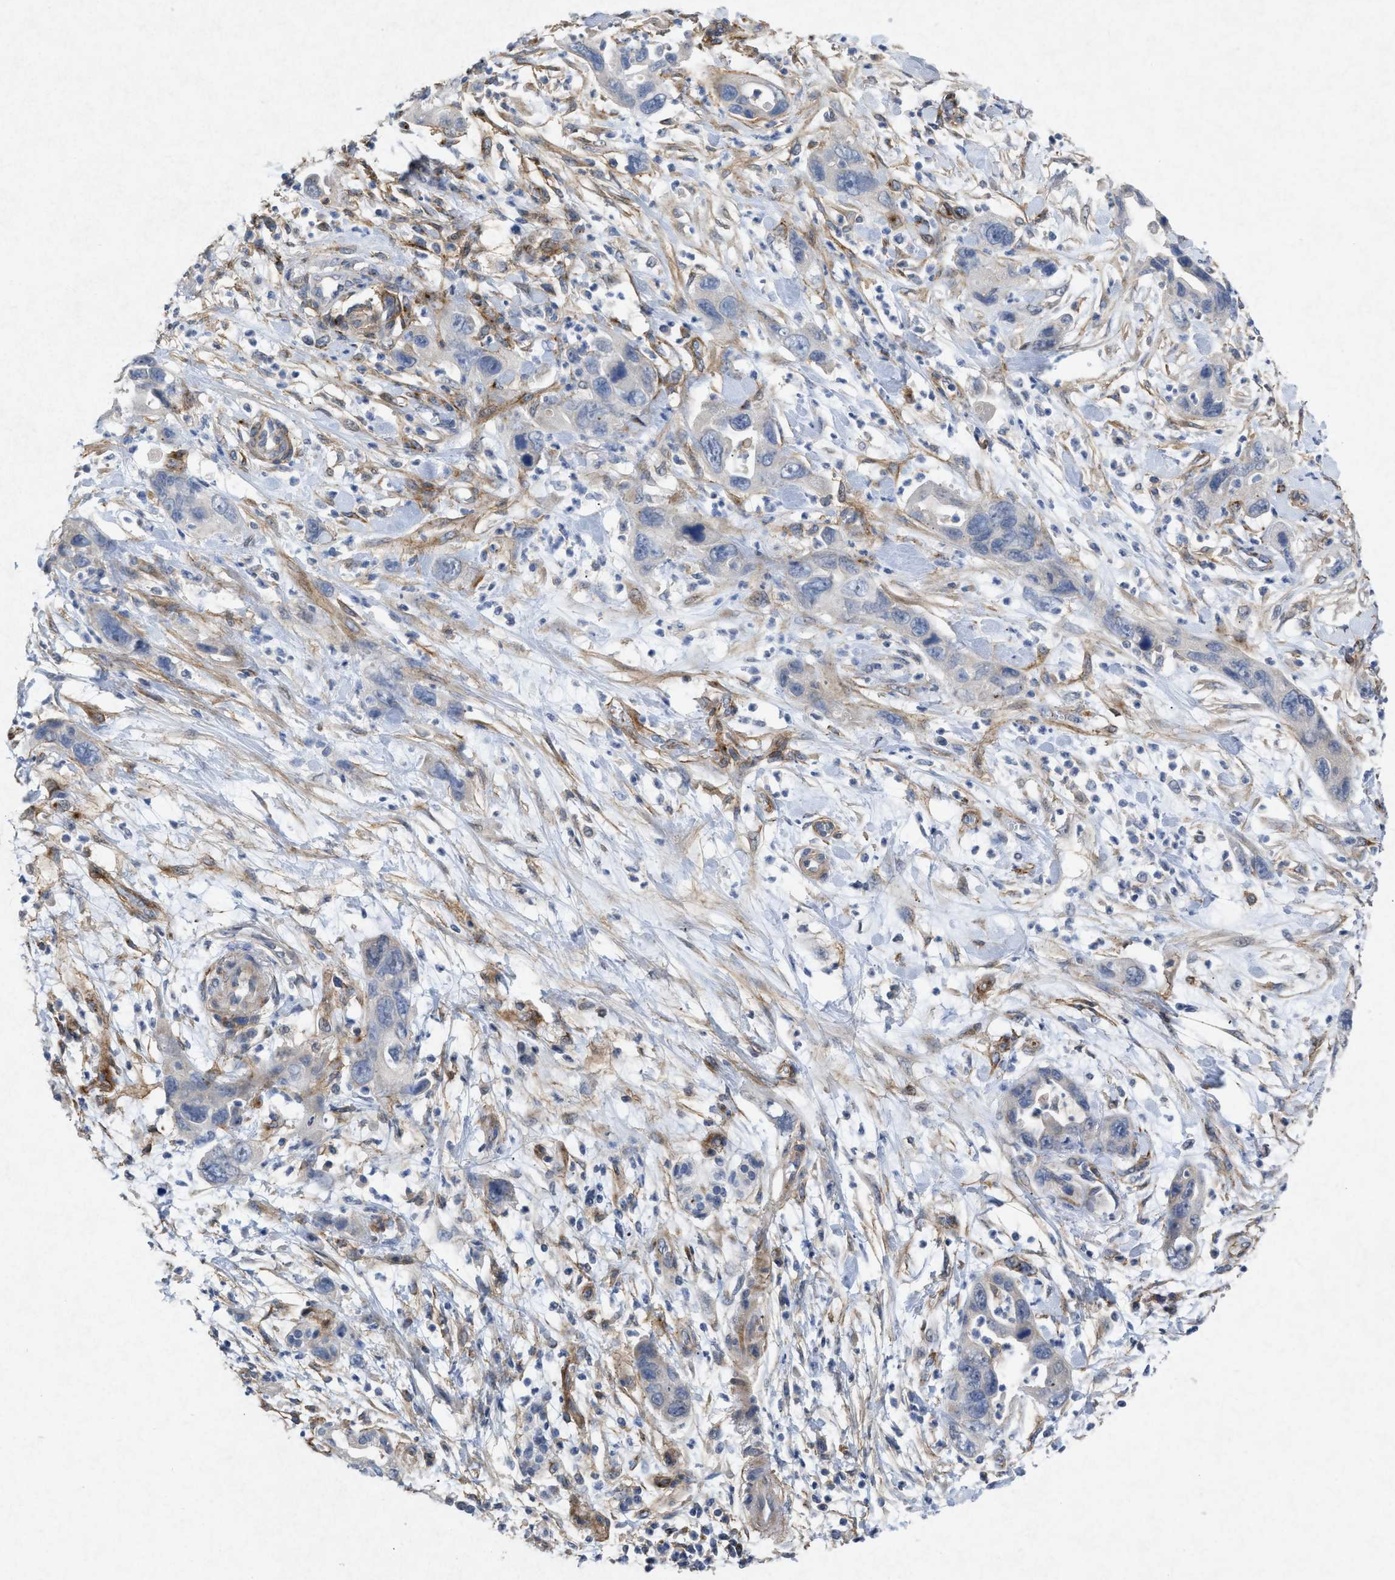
{"staining": {"intensity": "negative", "quantity": "none", "location": "none"}, "tissue": "pancreatic cancer", "cell_type": "Tumor cells", "image_type": "cancer", "snomed": [{"axis": "morphology", "description": "Adenocarcinoma, NOS"}, {"axis": "topography", "description": "Pancreas"}], "caption": "A photomicrograph of pancreatic adenocarcinoma stained for a protein displays no brown staining in tumor cells.", "gene": "PDGFRA", "patient": {"sex": "female", "age": 70}}